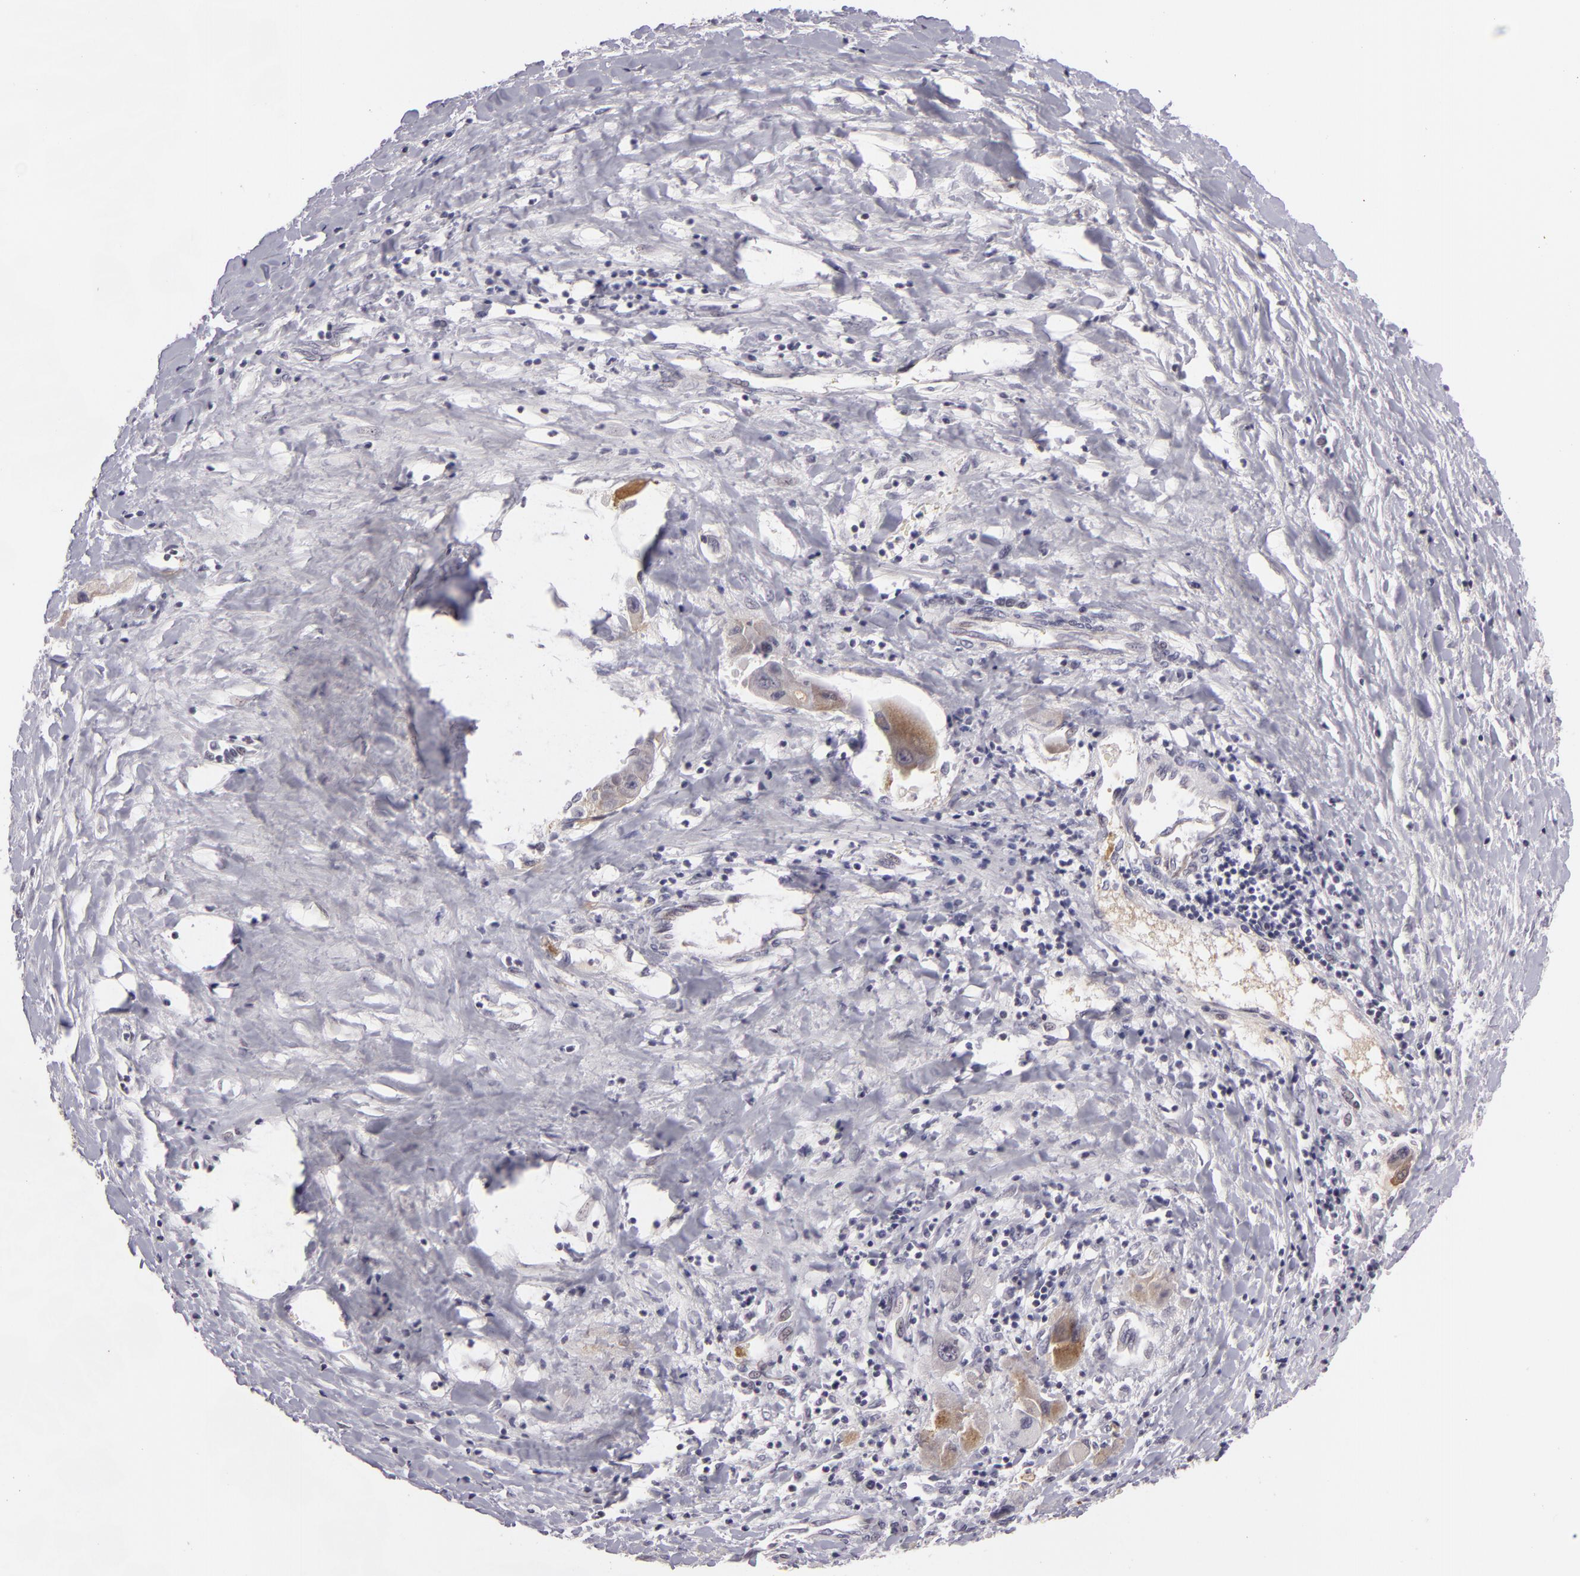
{"staining": {"intensity": "weak", "quantity": "25%-75%", "location": "cytoplasmic/membranous"}, "tissue": "liver cancer", "cell_type": "Tumor cells", "image_type": "cancer", "snomed": [{"axis": "morphology", "description": "Carcinoma, Hepatocellular, NOS"}, {"axis": "topography", "description": "Liver"}], "caption": "Liver cancer (hepatocellular carcinoma) stained for a protein (brown) displays weak cytoplasmic/membranous positive staining in about 25%-75% of tumor cells.", "gene": "CTNNB1", "patient": {"sex": "male", "age": 24}}